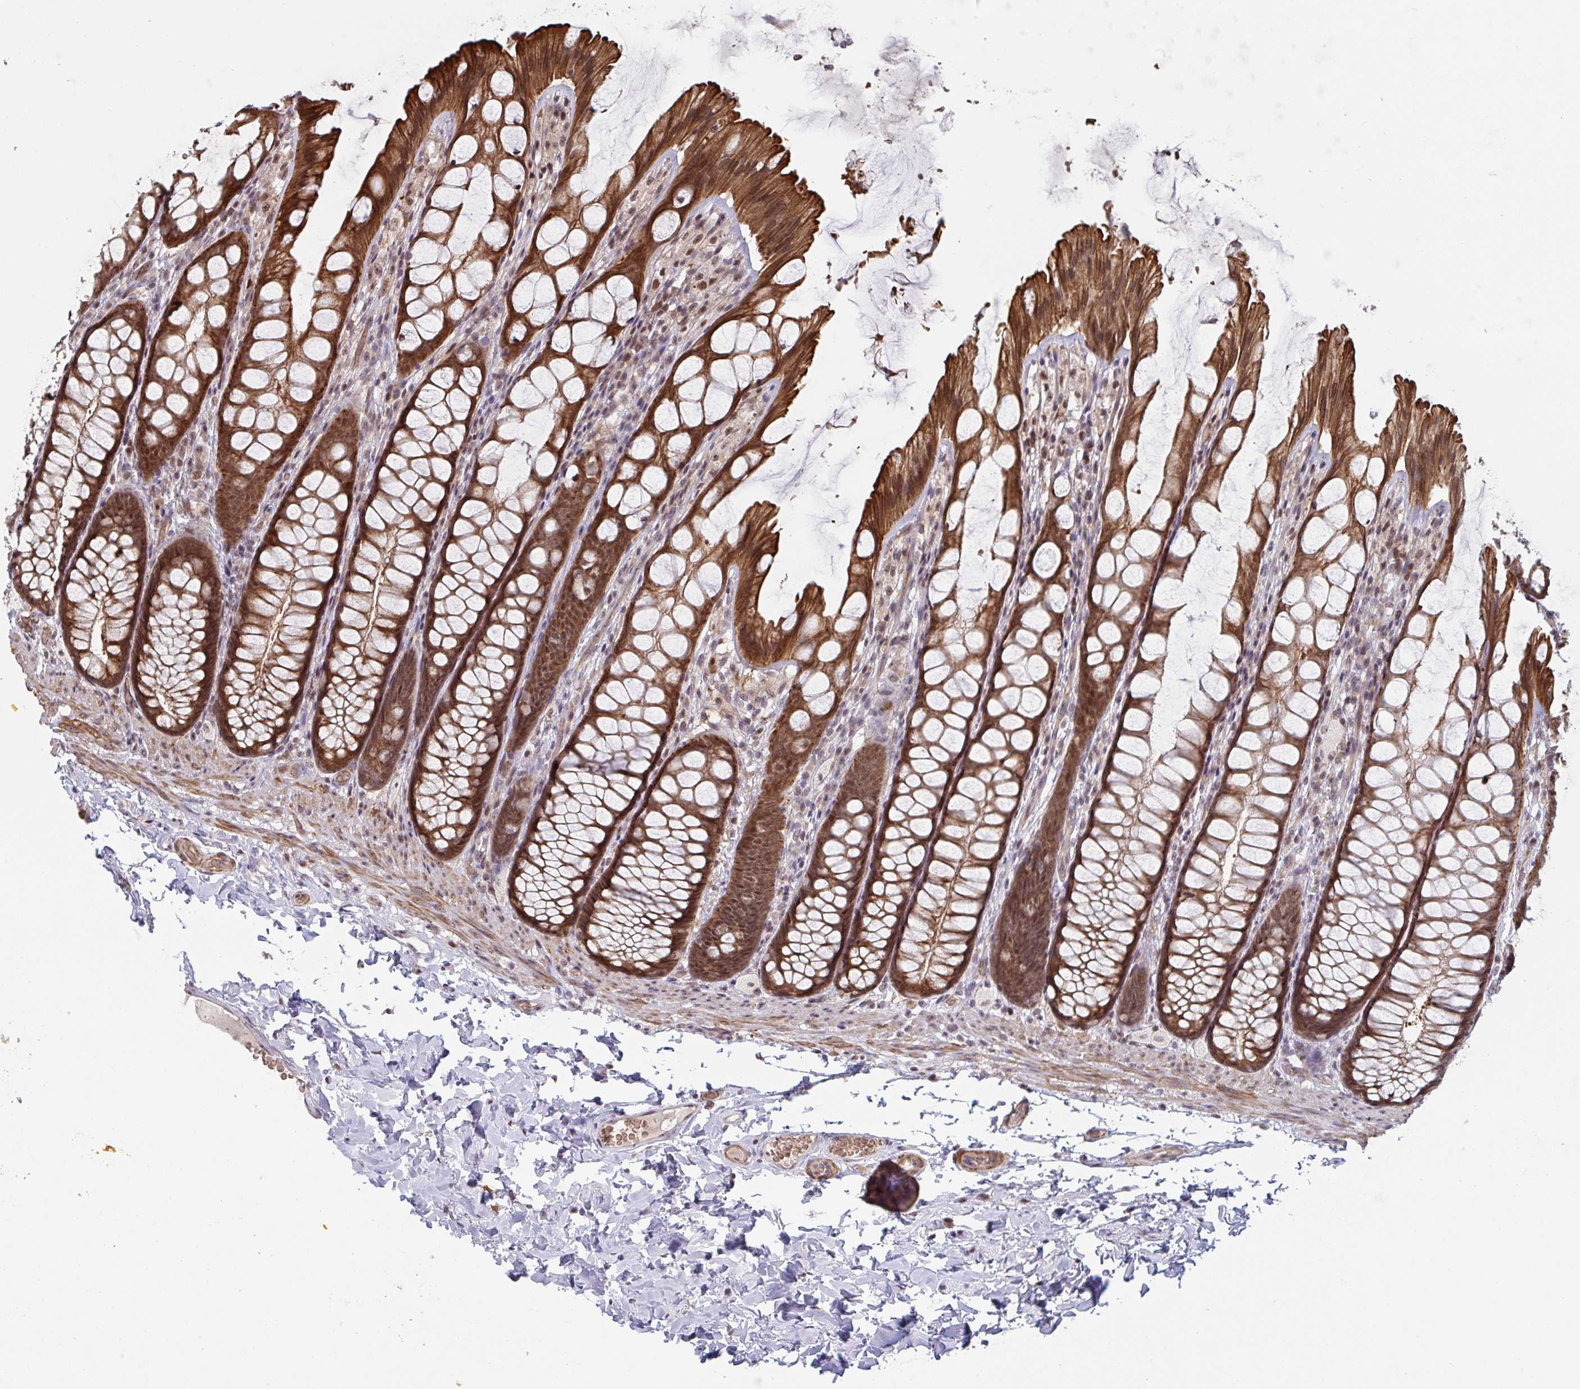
{"staining": {"intensity": "moderate", "quantity": ">75%", "location": "cytoplasmic/membranous"}, "tissue": "colon", "cell_type": "Endothelial cells", "image_type": "normal", "snomed": [{"axis": "morphology", "description": "Normal tissue, NOS"}, {"axis": "topography", "description": "Colon"}], "caption": "Immunohistochemistry (IHC) of benign colon reveals medium levels of moderate cytoplasmic/membranous staining in approximately >75% of endothelial cells. Nuclei are stained in blue.", "gene": "NLRP13", "patient": {"sex": "male", "age": 47}}